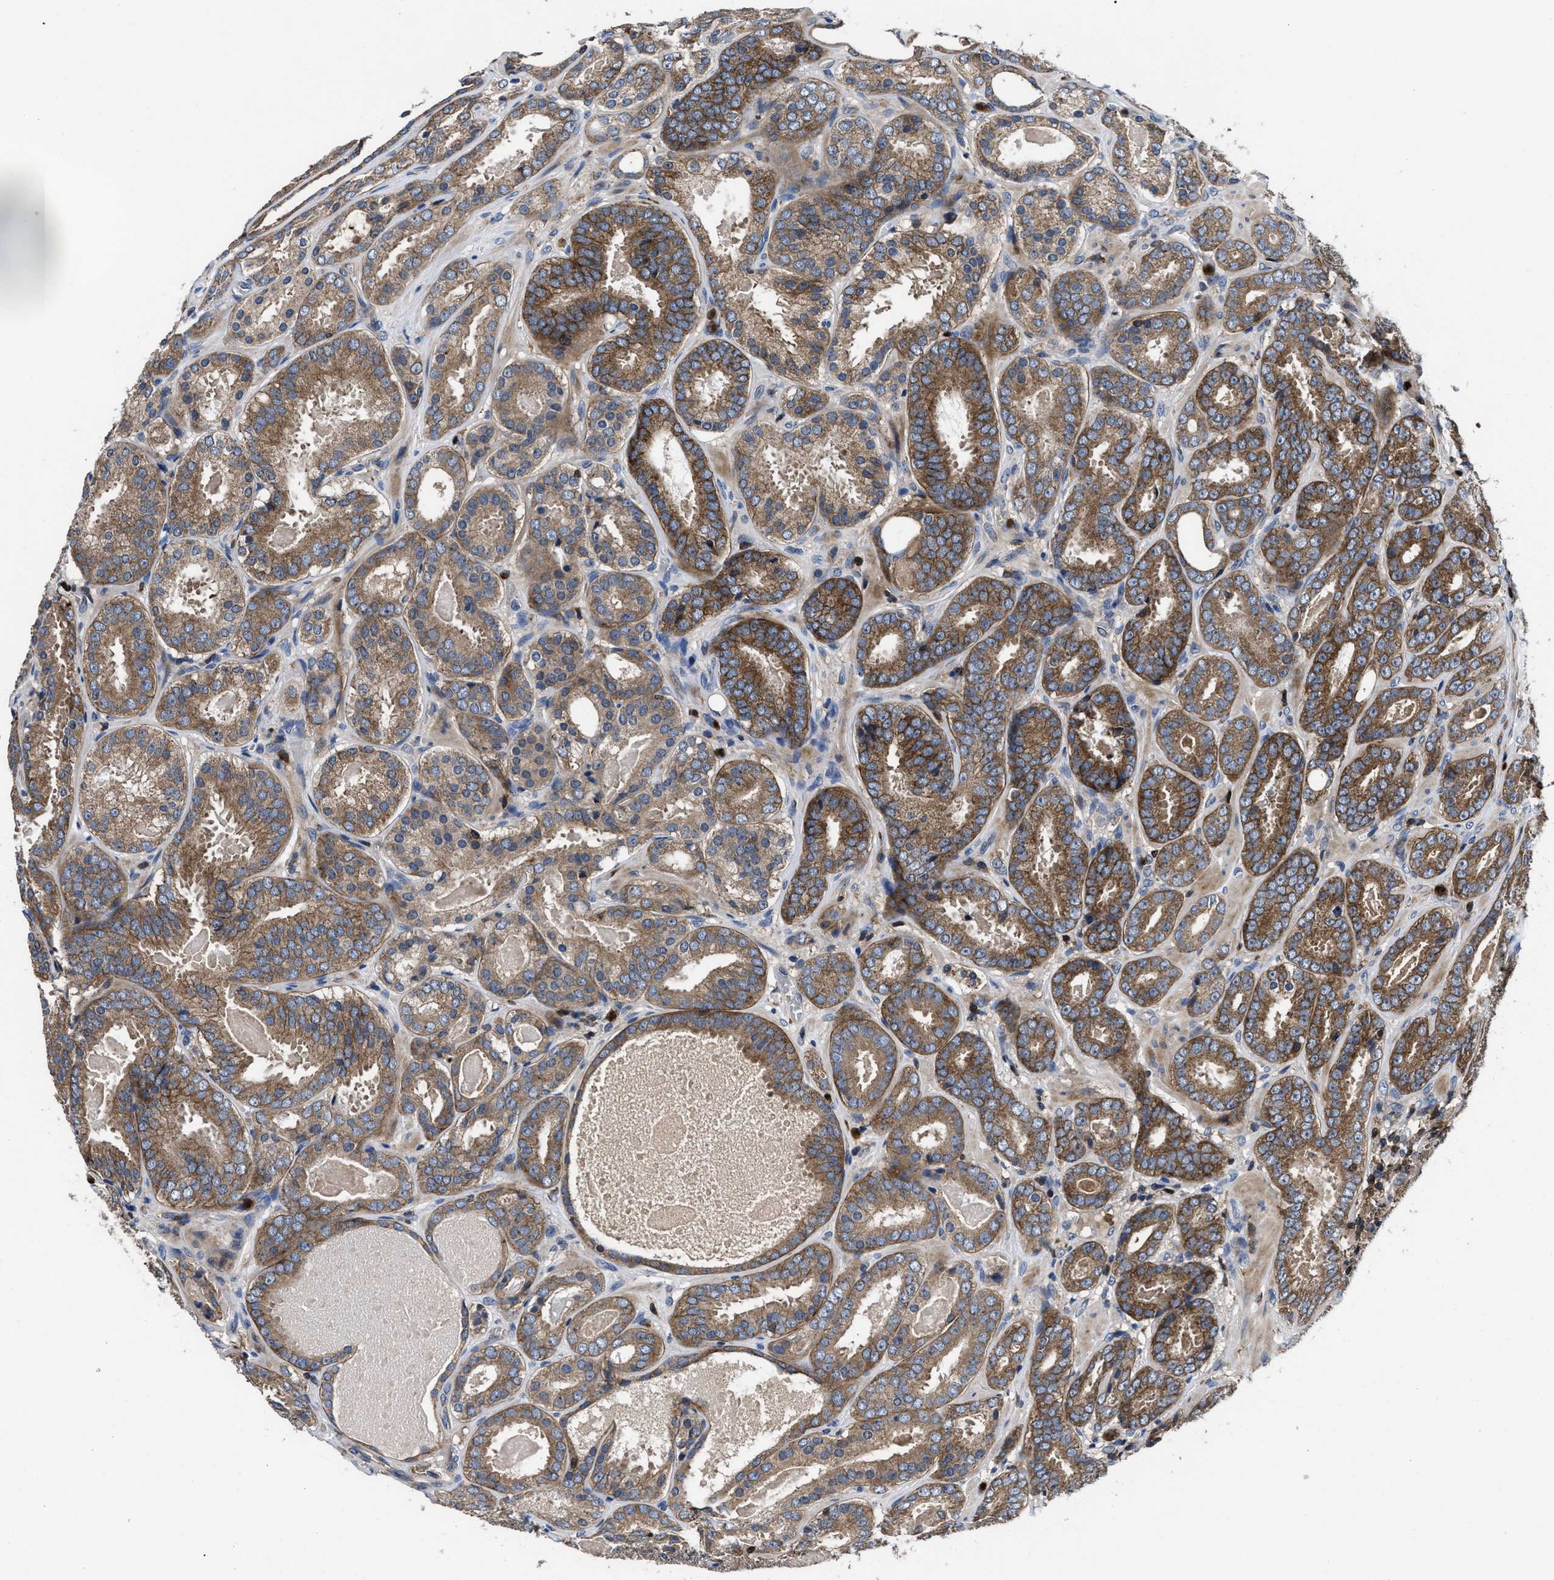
{"staining": {"intensity": "strong", "quantity": ">75%", "location": "cytoplasmic/membranous"}, "tissue": "prostate cancer", "cell_type": "Tumor cells", "image_type": "cancer", "snomed": [{"axis": "morphology", "description": "Adenocarcinoma, Low grade"}, {"axis": "topography", "description": "Prostate"}], "caption": "Immunohistochemical staining of adenocarcinoma (low-grade) (prostate) displays high levels of strong cytoplasmic/membranous expression in about >75% of tumor cells.", "gene": "YBEY", "patient": {"sex": "male", "age": 69}}